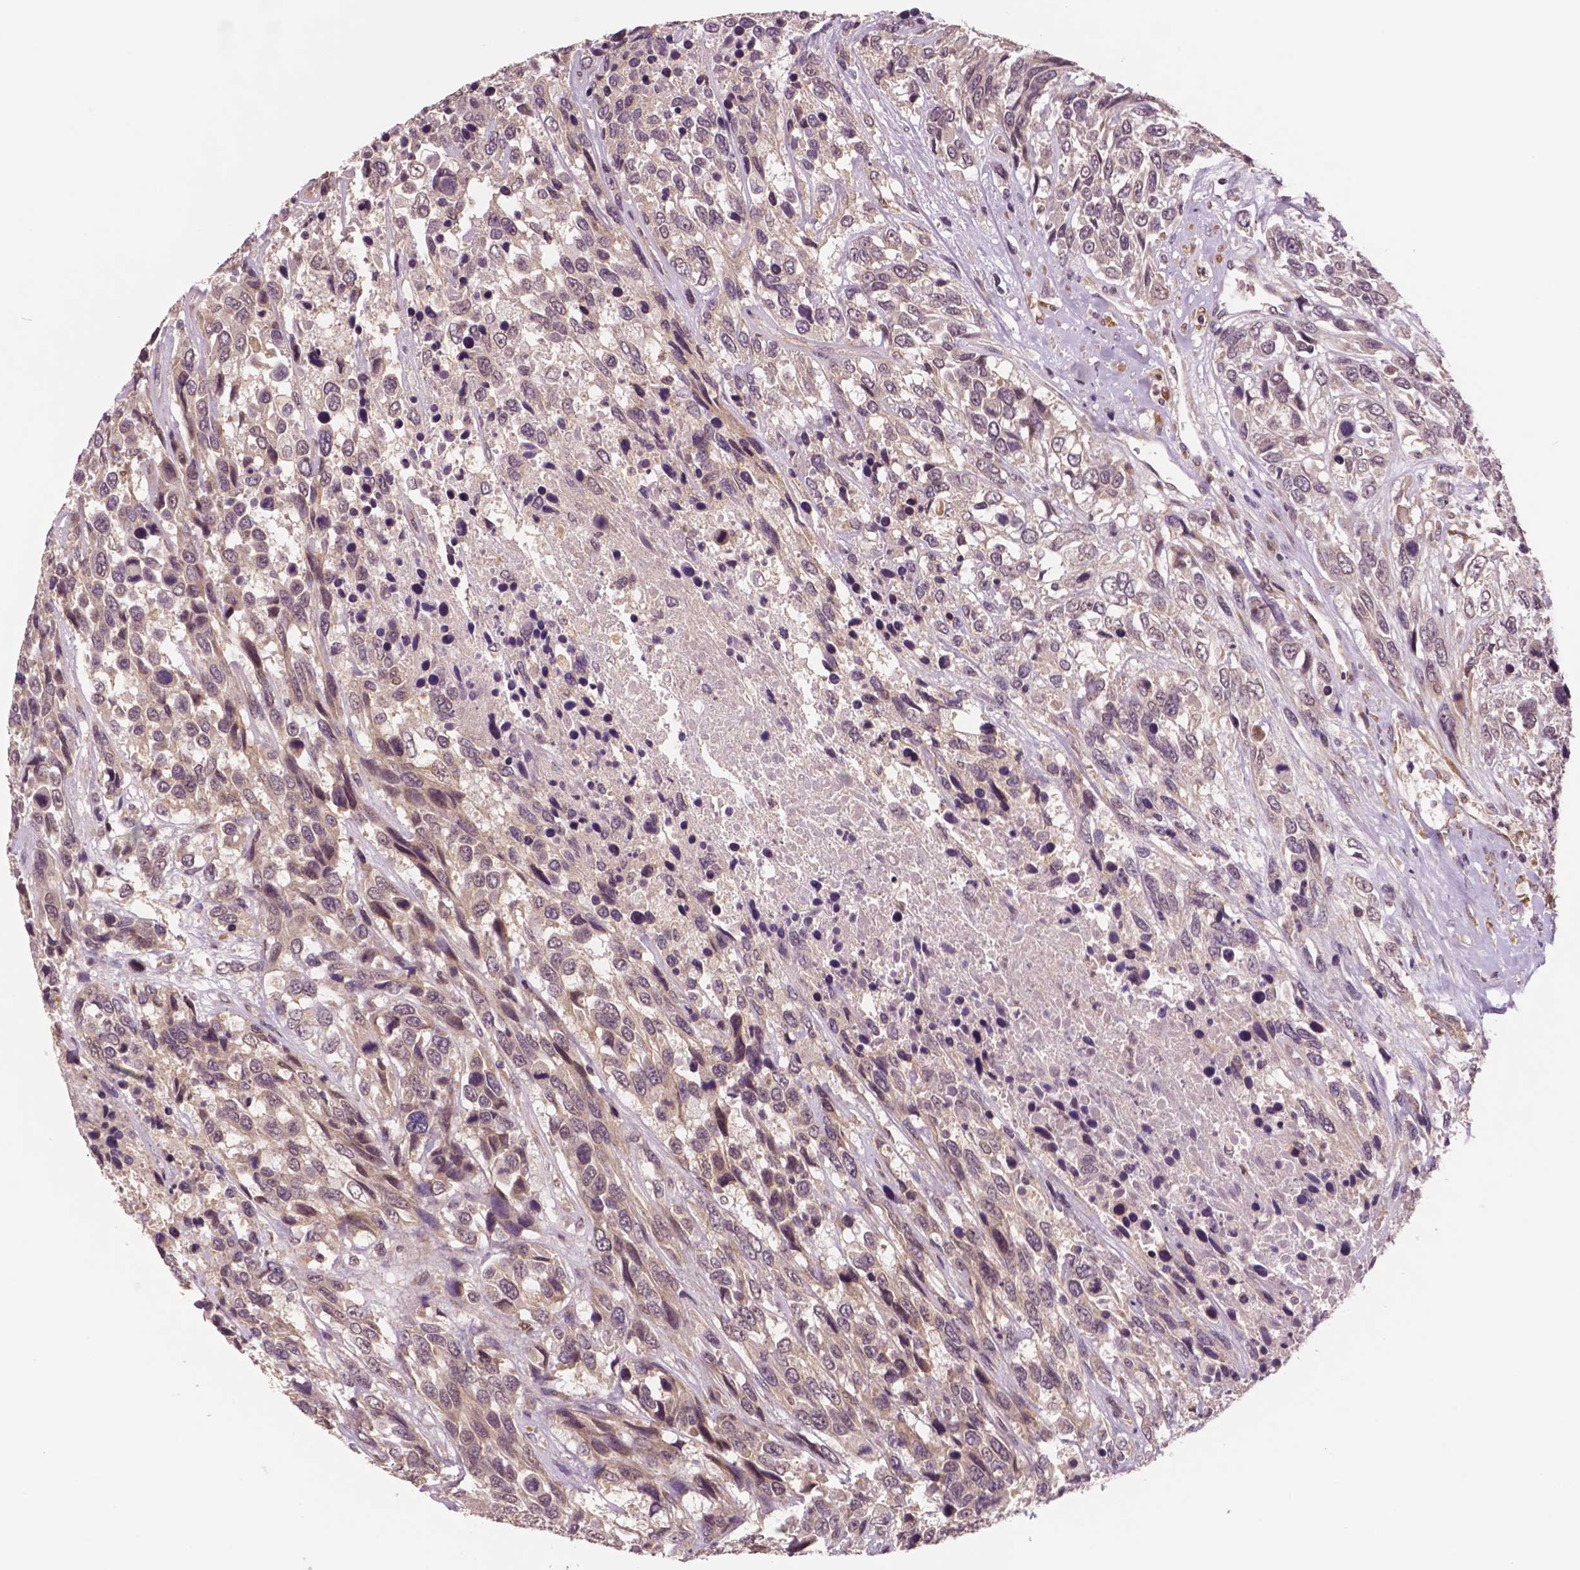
{"staining": {"intensity": "negative", "quantity": "none", "location": "none"}, "tissue": "urothelial cancer", "cell_type": "Tumor cells", "image_type": "cancer", "snomed": [{"axis": "morphology", "description": "Urothelial carcinoma, High grade"}, {"axis": "topography", "description": "Urinary bladder"}], "caption": "DAB (3,3'-diaminobenzidine) immunohistochemical staining of human urothelial cancer reveals no significant positivity in tumor cells.", "gene": "STAT3", "patient": {"sex": "female", "age": 70}}